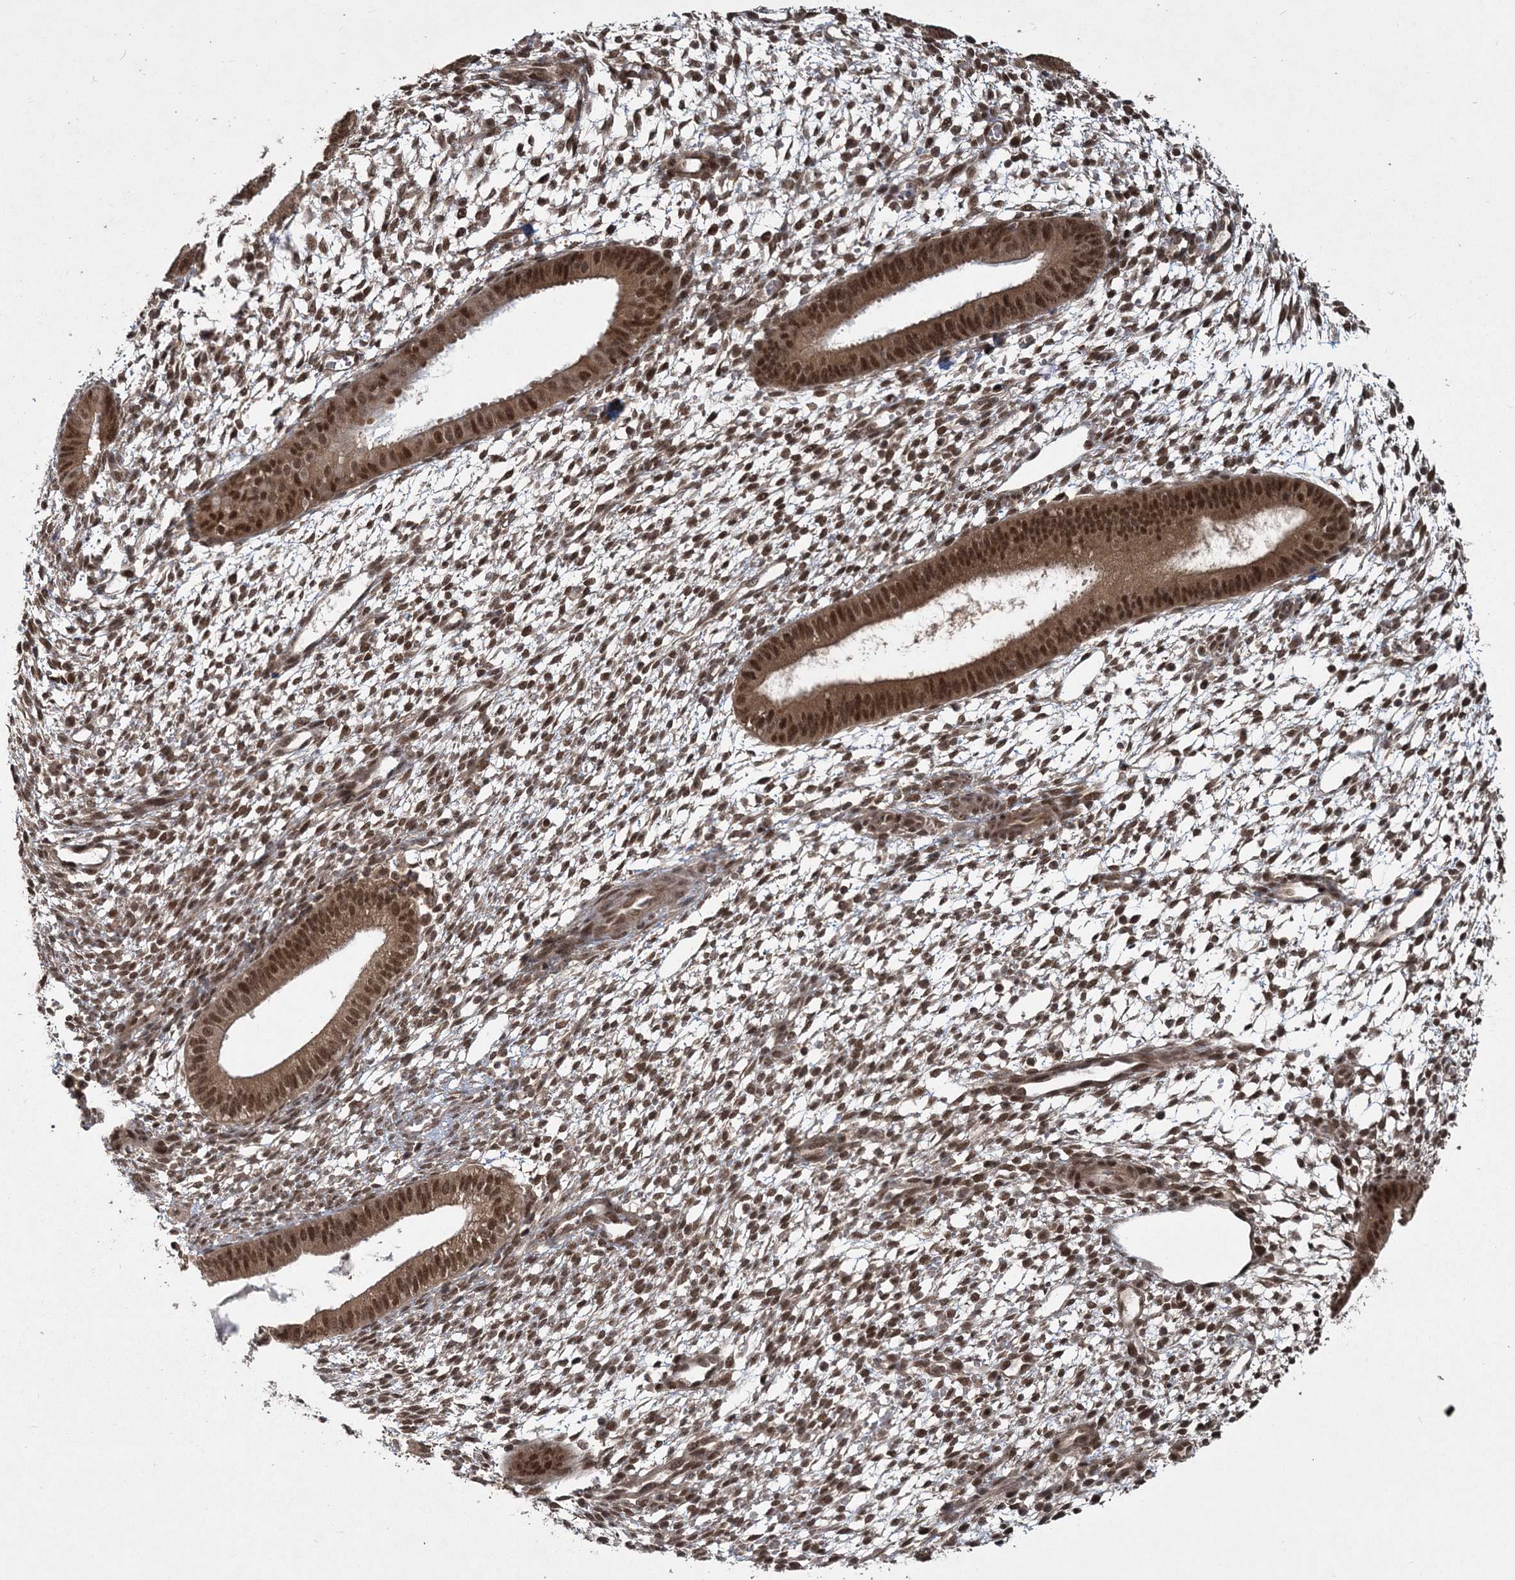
{"staining": {"intensity": "strong", "quantity": ">75%", "location": "nuclear"}, "tissue": "endometrium", "cell_type": "Cells in endometrial stroma", "image_type": "normal", "snomed": [{"axis": "morphology", "description": "Normal tissue, NOS"}, {"axis": "topography", "description": "Endometrium"}], "caption": "Strong nuclear expression is seen in approximately >75% of cells in endometrial stroma in benign endometrium.", "gene": "COPS7B", "patient": {"sex": "female", "age": 46}}